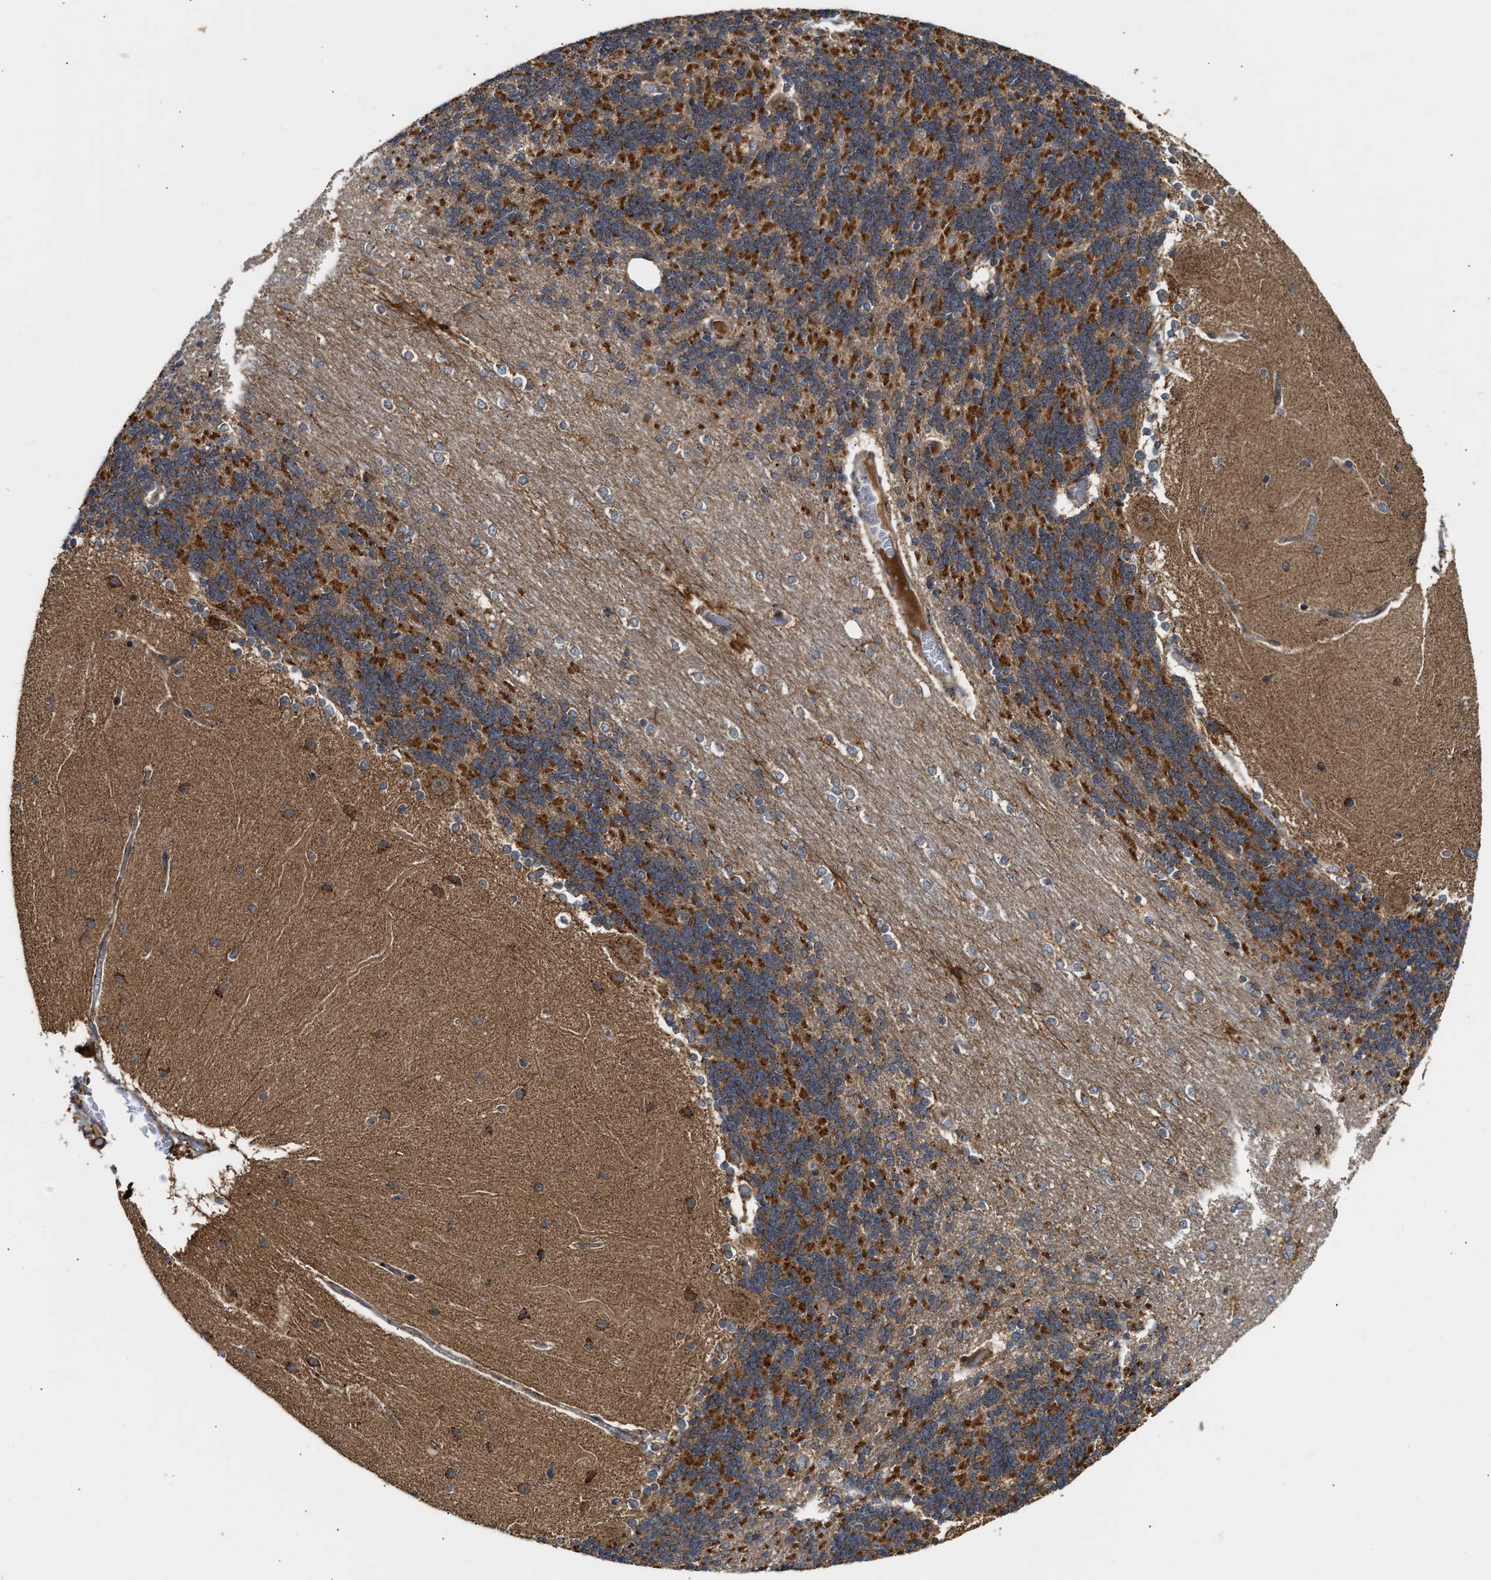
{"staining": {"intensity": "moderate", "quantity": "25%-75%", "location": "cytoplasmic/membranous"}, "tissue": "cerebellum", "cell_type": "Cells in granular layer", "image_type": "normal", "snomed": [{"axis": "morphology", "description": "Normal tissue, NOS"}, {"axis": "topography", "description": "Cerebellum"}], "caption": "This is an image of IHC staining of benign cerebellum, which shows moderate expression in the cytoplasmic/membranous of cells in granular layer.", "gene": "EXTL2", "patient": {"sex": "female", "age": 54}}